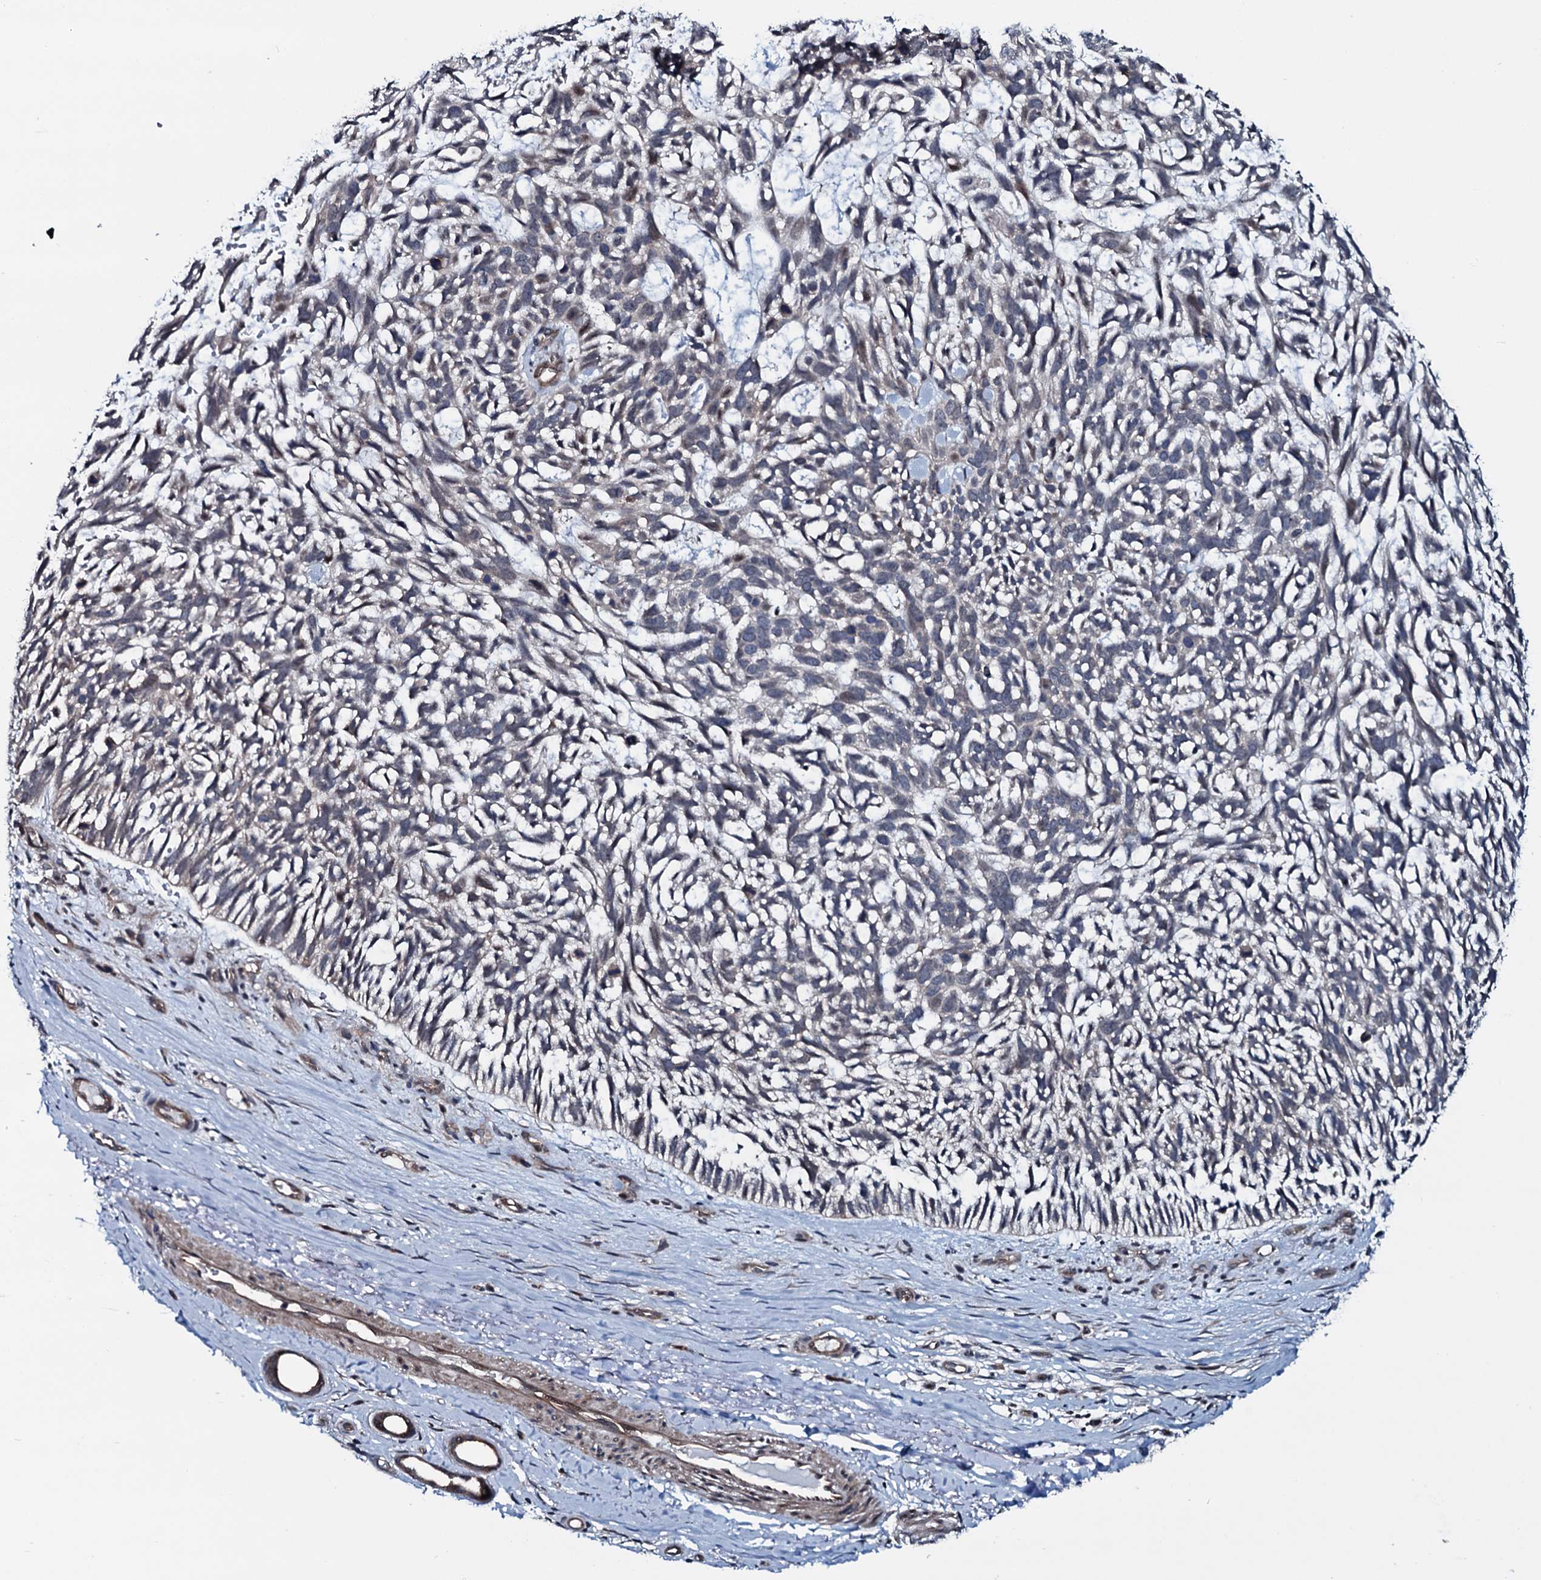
{"staining": {"intensity": "negative", "quantity": "none", "location": "none"}, "tissue": "skin cancer", "cell_type": "Tumor cells", "image_type": "cancer", "snomed": [{"axis": "morphology", "description": "Basal cell carcinoma"}, {"axis": "topography", "description": "Skin"}], "caption": "Immunohistochemistry (IHC) micrograph of skin basal cell carcinoma stained for a protein (brown), which reveals no positivity in tumor cells.", "gene": "OGFOD2", "patient": {"sex": "male", "age": 88}}